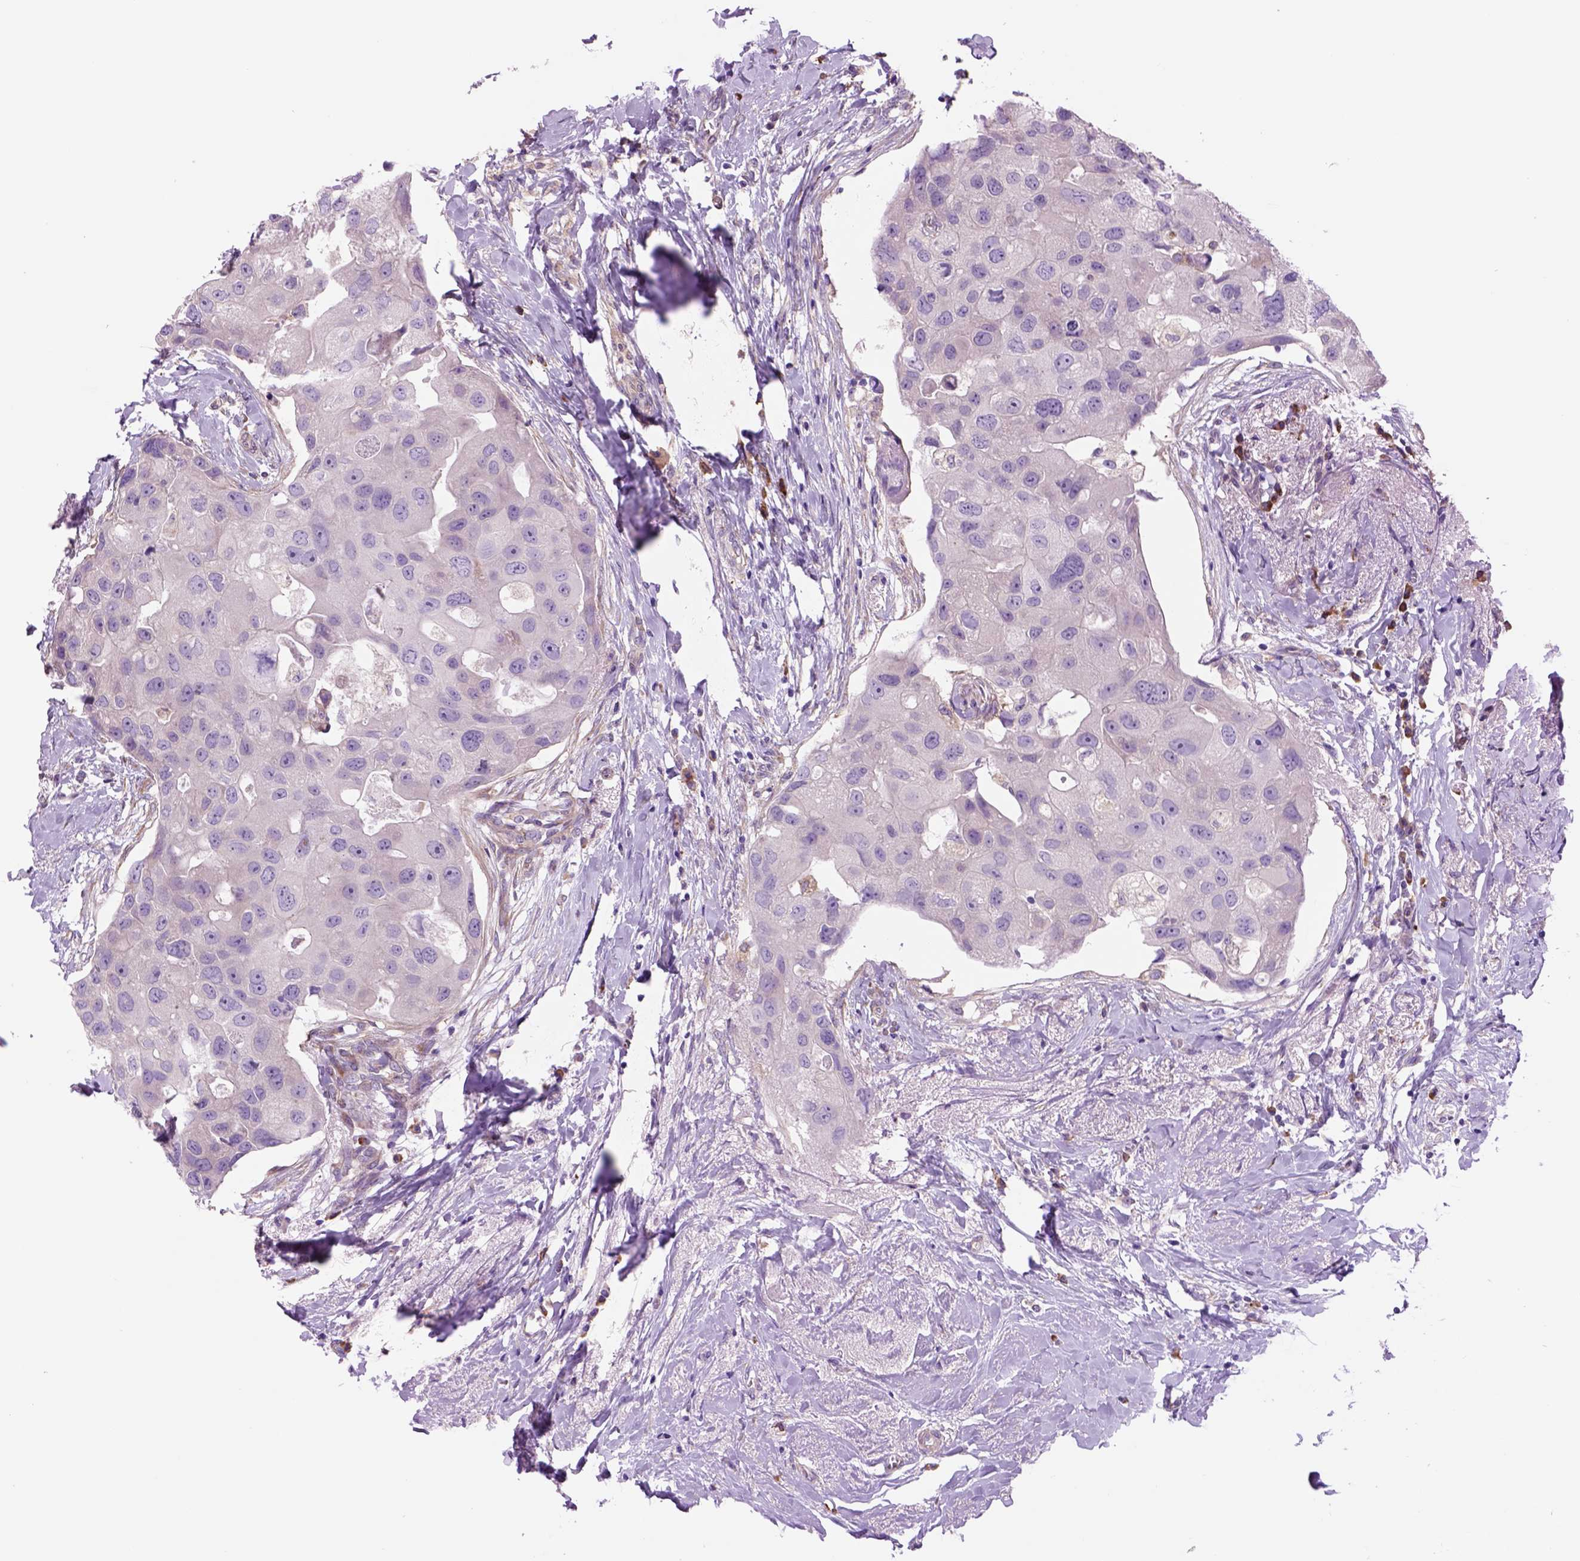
{"staining": {"intensity": "negative", "quantity": "none", "location": "none"}, "tissue": "breast cancer", "cell_type": "Tumor cells", "image_type": "cancer", "snomed": [{"axis": "morphology", "description": "Duct carcinoma"}, {"axis": "topography", "description": "Breast"}], "caption": "DAB (3,3'-diaminobenzidine) immunohistochemical staining of human breast cancer (intraductal carcinoma) exhibits no significant expression in tumor cells.", "gene": "PIAS3", "patient": {"sex": "female", "age": 43}}